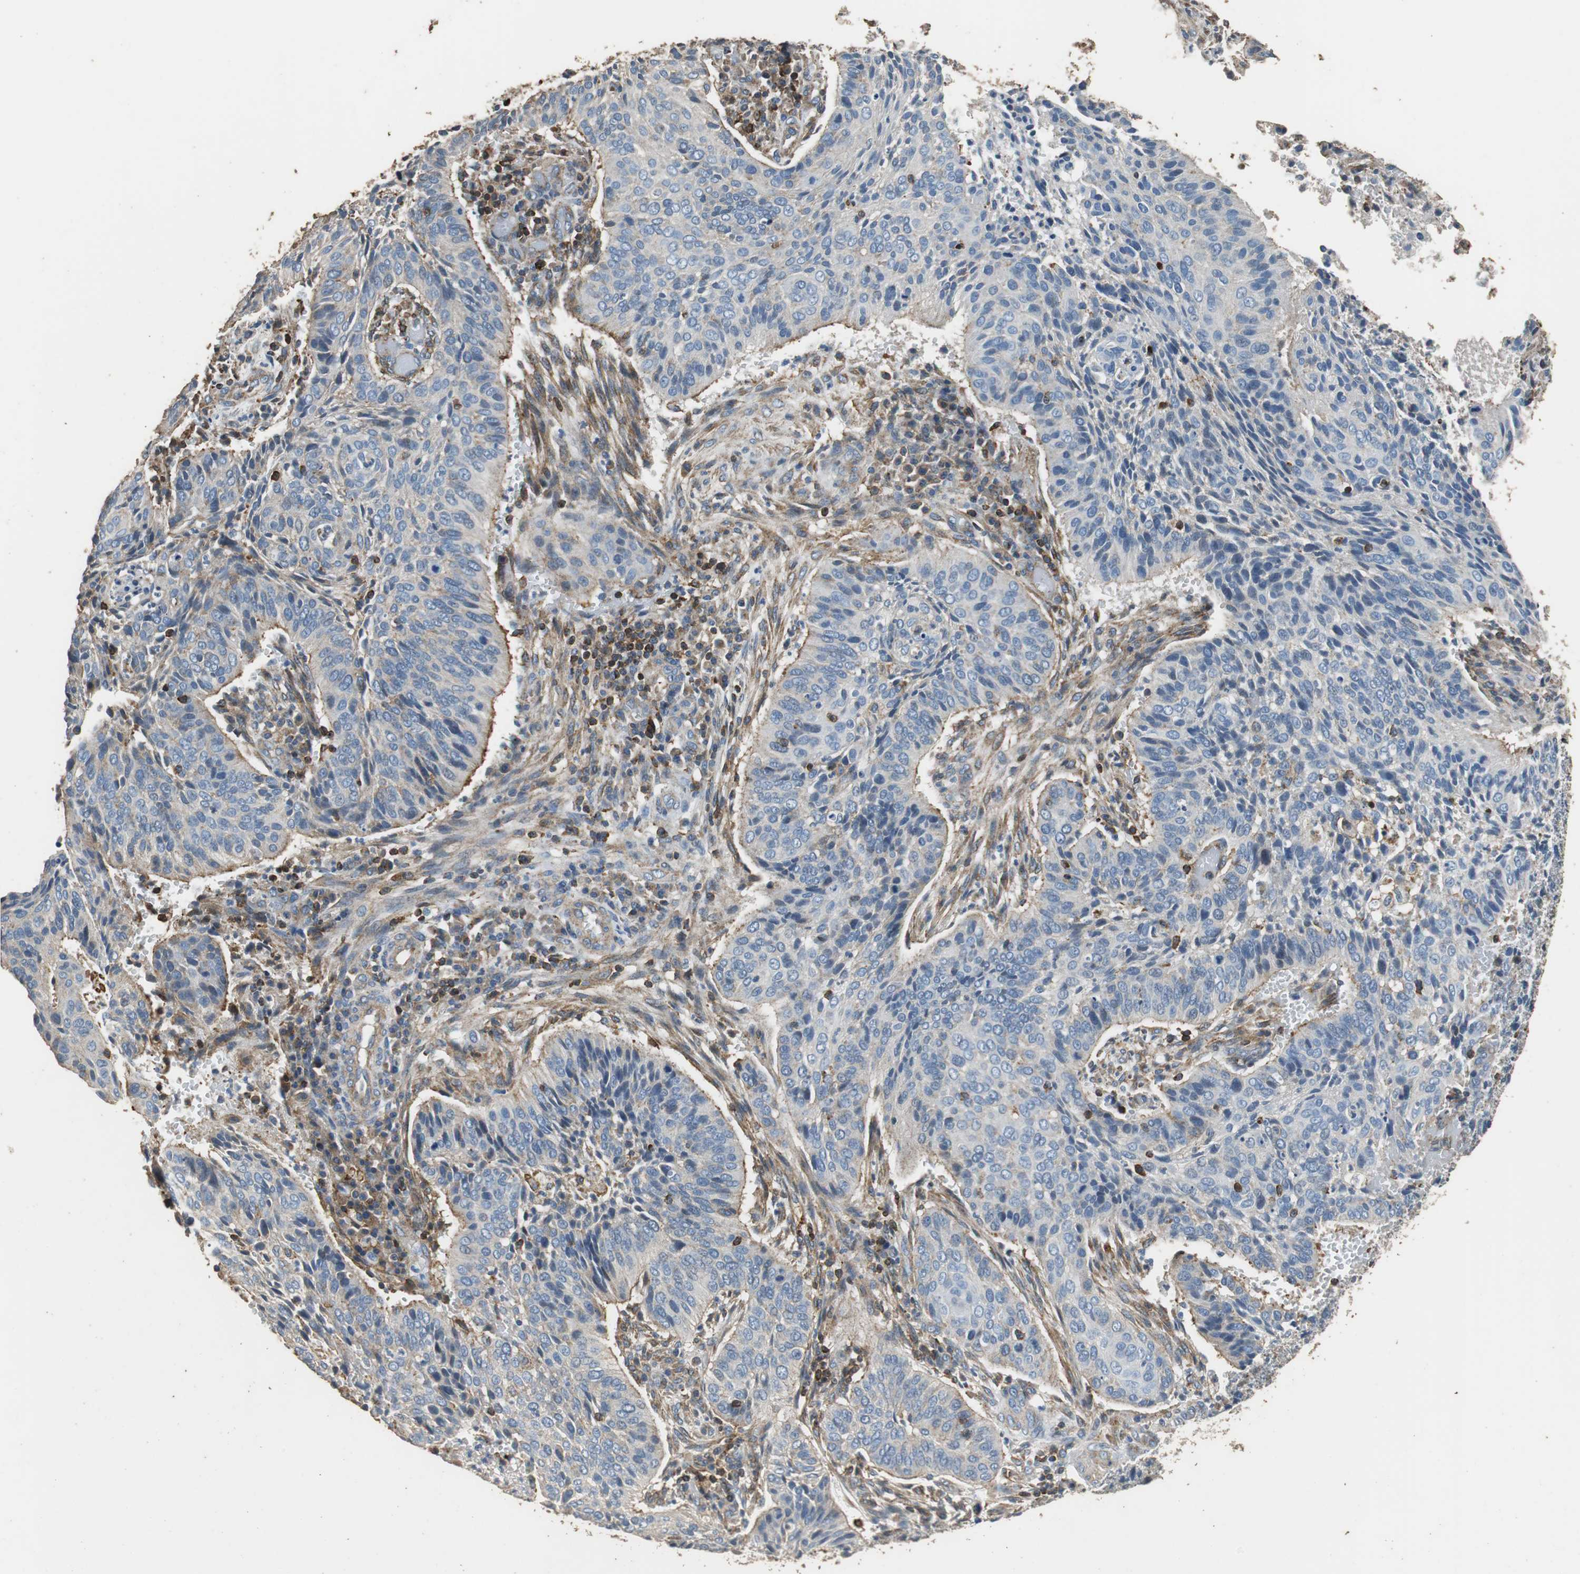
{"staining": {"intensity": "negative", "quantity": "none", "location": "none"}, "tissue": "cervical cancer", "cell_type": "Tumor cells", "image_type": "cancer", "snomed": [{"axis": "morphology", "description": "Squamous cell carcinoma, NOS"}, {"axis": "topography", "description": "Cervix"}], "caption": "Histopathology image shows no significant protein positivity in tumor cells of cervical squamous cell carcinoma.", "gene": "PRKRA", "patient": {"sex": "female", "age": 39}}